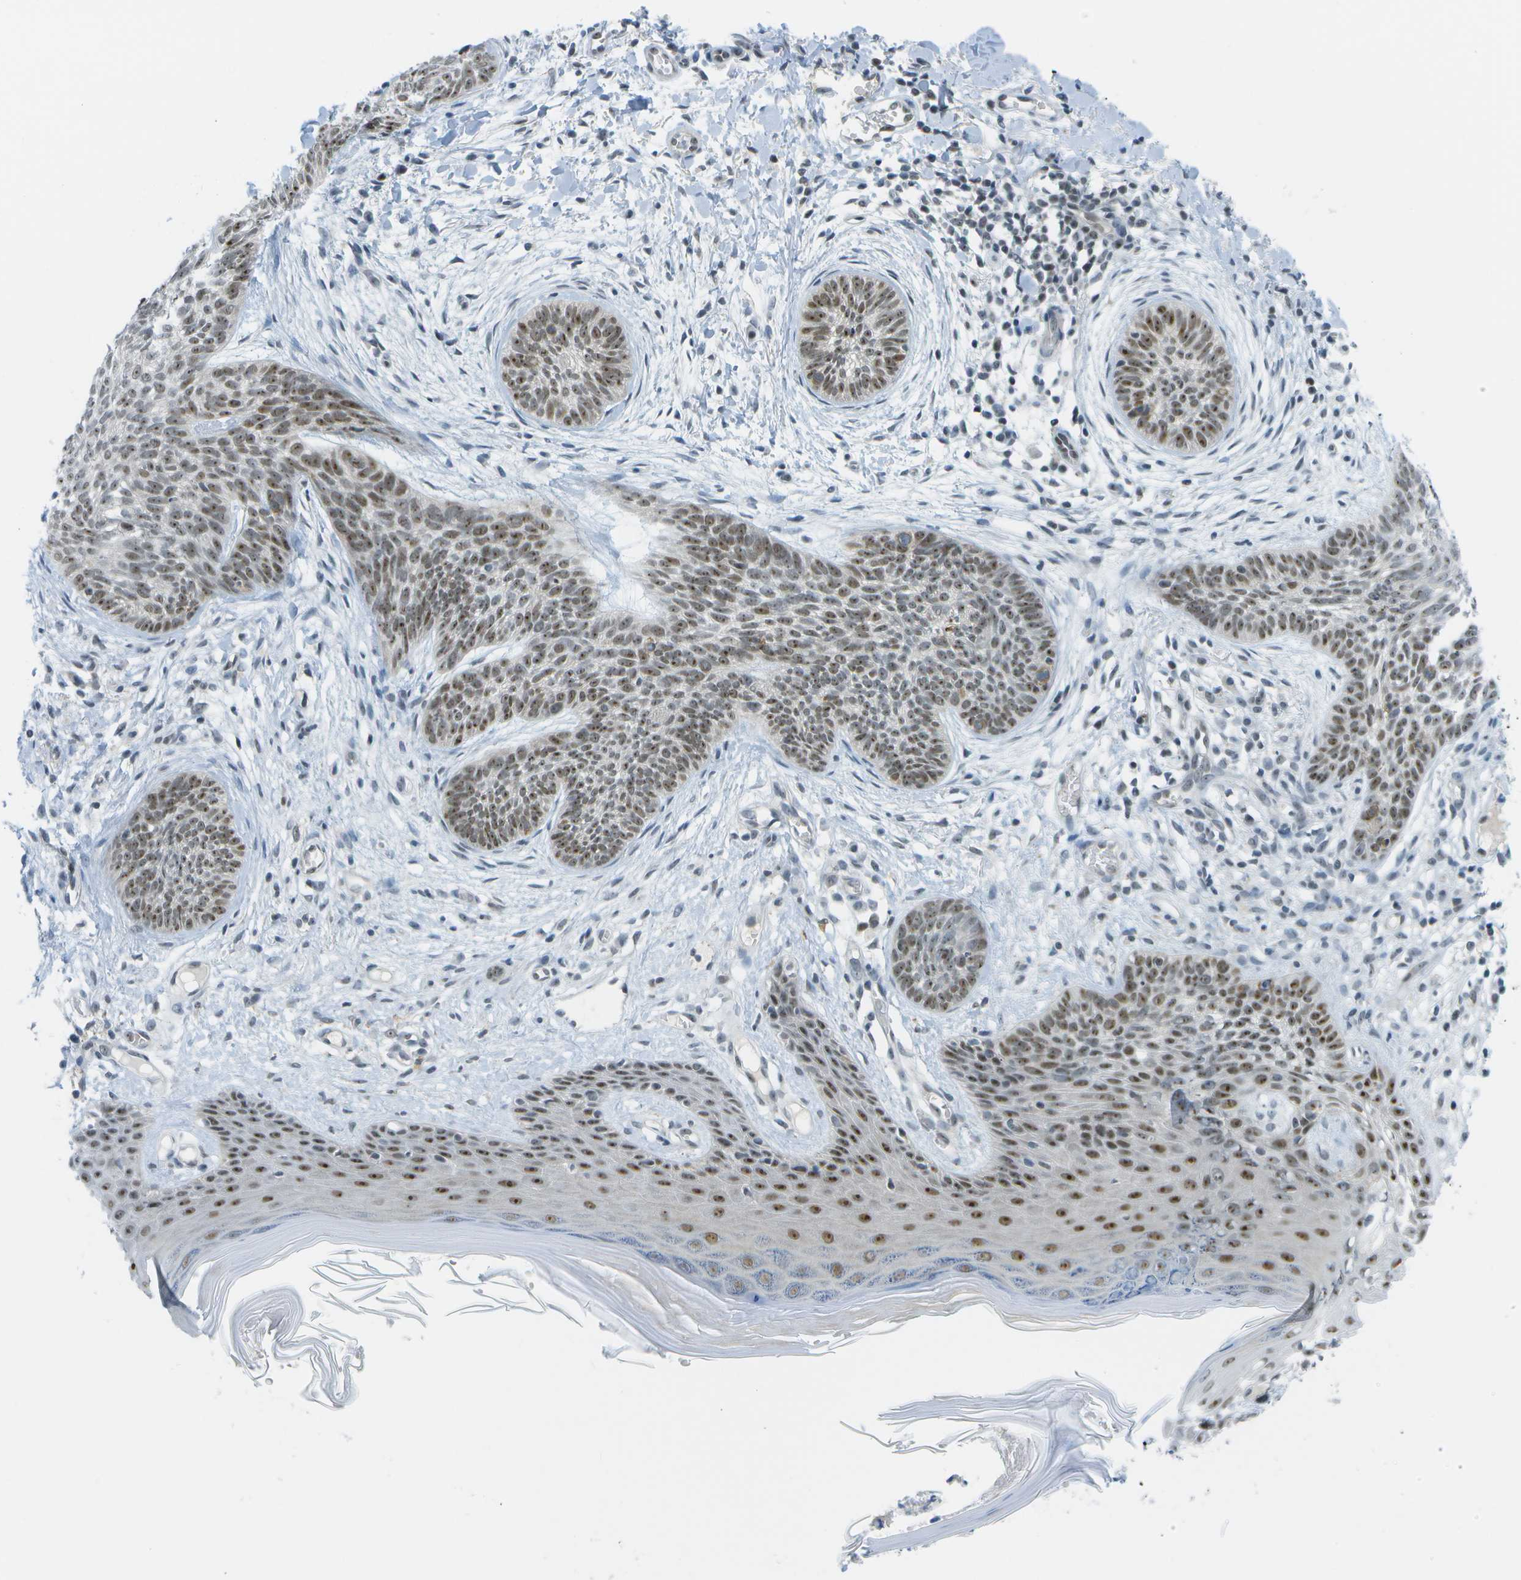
{"staining": {"intensity": "moderate", "quantity": "25%-75%", "location": "nuclear"}, "tissue": "skin cancer", "cell_type": "Tumor cells", "image_type": "cancer", "snomed": [{"axis": "morphology", "description": "Basal cell carcinoma"}, {"axis": "topography", "description": "Skin"}], "caption": "Skin basal cell carcinoma stained for a protein shows moderate nuclear positivity in tumor cells. (Stains: DAB (3,3'-diaminobenzidine) in brown, nuclei in blue, Microscopy: brightfield microscopy at high magnification).", "gene": "PITHD1", "patient": {"sex": "female", "age": 59}}